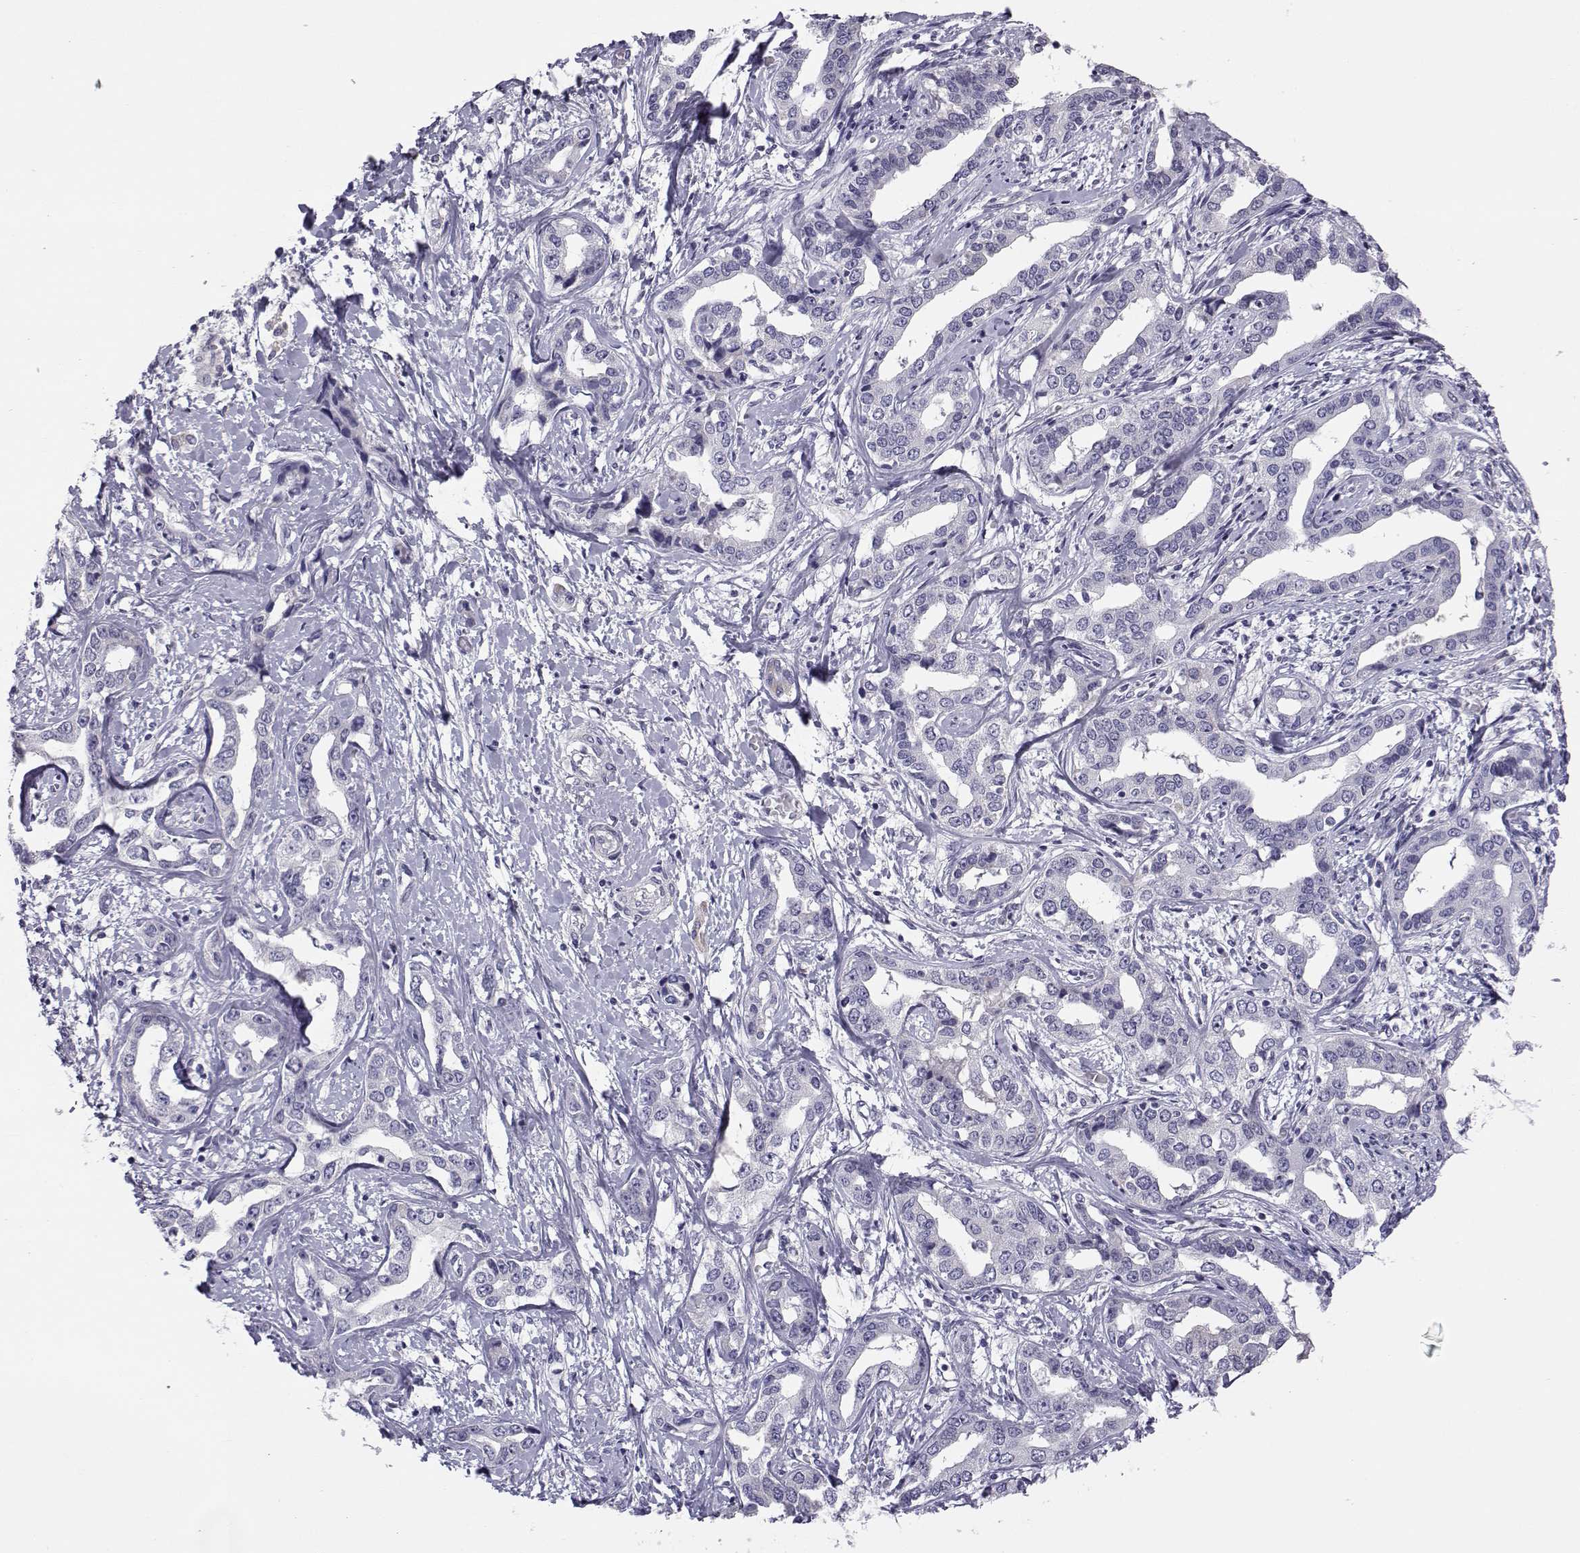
{"staining": {"intensity": "negative", "quantity": "none", "location": "none"}, "tissue": "liver cancer", "cell_type": "Tumor cells", "image_type": "cancer", "snomed": [{"axis": "morphology", "description": "Cholangiocarcinoma"}, {"axis": "topography", "description": "Liver"}], "caption": "Immunohistochemistry (IHC) of human cholangiocarcinoma (liver) shows no positivity in tumor cells.", "gene": "KCNMB4", "patient": {"sex": "male", "age": 59}}